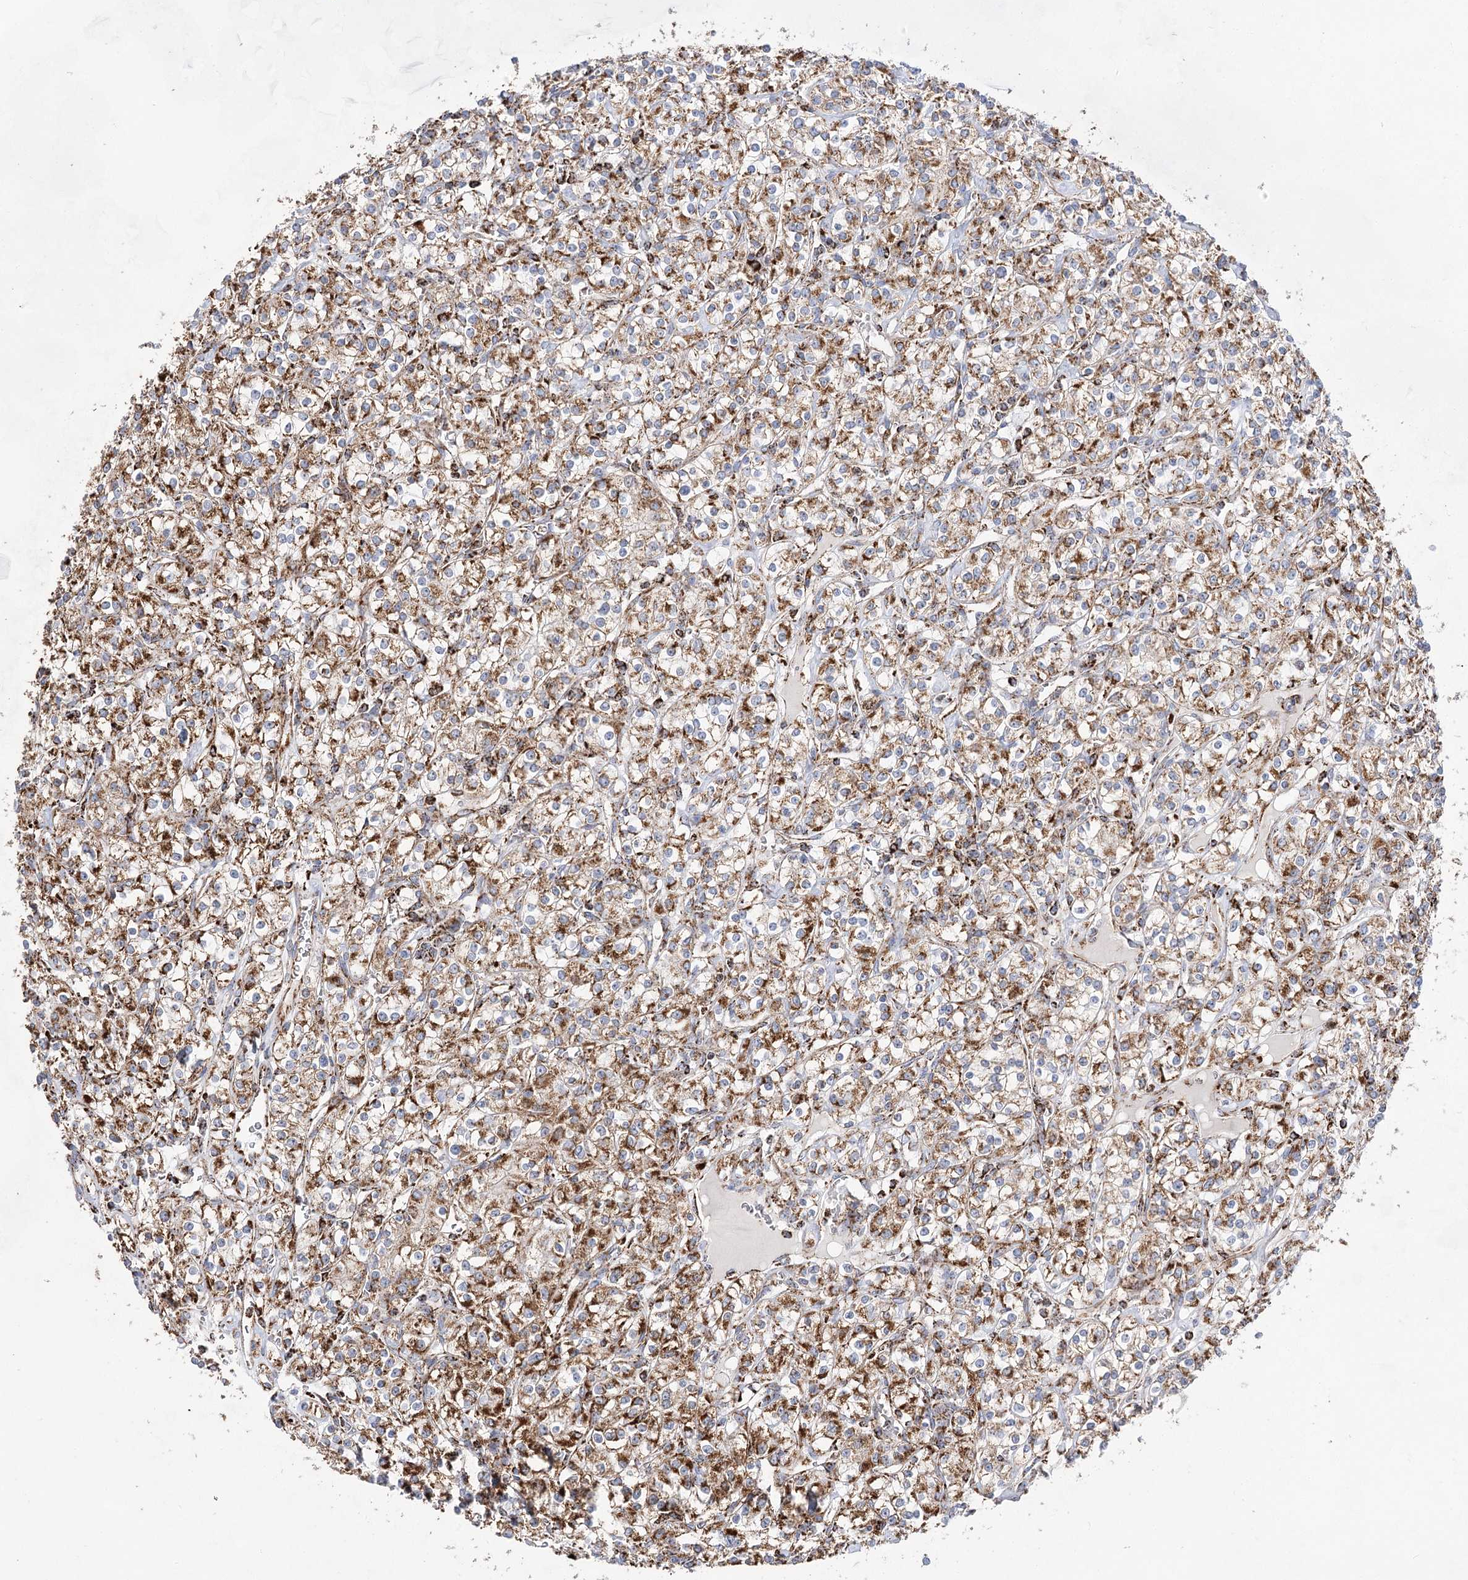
{"staining": {"intensity": "moderate", "quantity": ">75%", "location": "cytoplasmic/membranous"}, "tissue": "renal cancer", "cell_type": "Tumor cells", "image_type": "cancer", "snomed": [{"axis": "morphology", "description": "Adenocarcinoma, NOS"}, {"axis": "topography", "description": "Kidney"}], "caption": "About >75% of tumor cells in human renal cancer reveal moderate cytoplasmic/membranous protein expression as visualized by brown immunohistochemical staining.", "gene": "NADK2", "patient": {"sex": "male", "age": 77}}